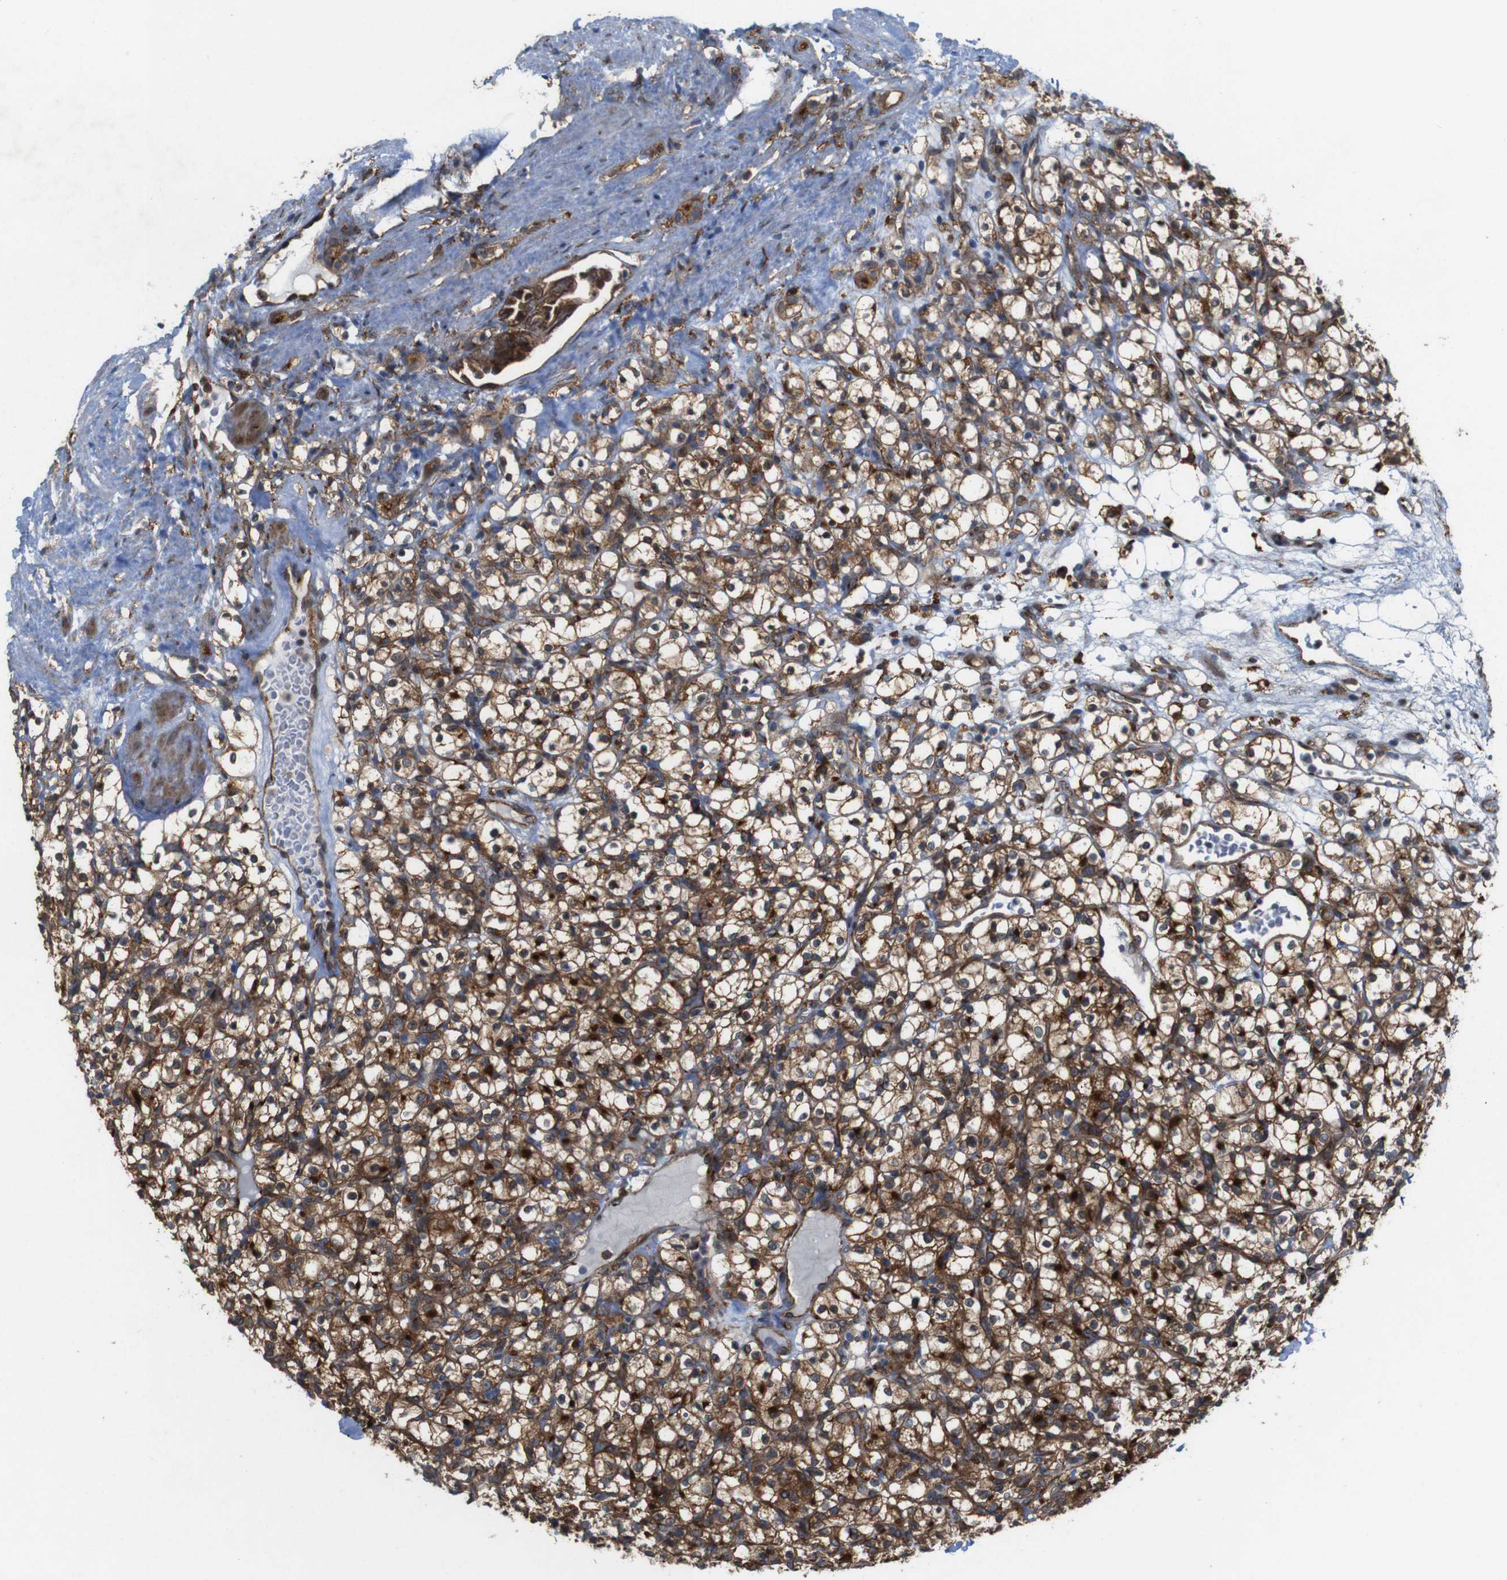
{"staining": {"intensity": "moderate", "quantity": ">75%", "location": "cytoplasmic/membranous,nuclear"}, "tissue": "renal cancer", "cell_type": "Tumor cells", "image_type": "cancer", "snomed": [{"axis": "morphology", "description": "Normal tissue, NOS"}, {"axis": "morphology", "description": "Adenocarcinoma, NOS"}, {"axis": "topography", "description": "Kidney"}], "caption": "Protein staining of renal adenocarcinoma tissue demonstrates moderate cytoplasmic/membranous and nuclear positivity in approximately >75% of tumor cells.", "gene": "PTGER4", "patient": {"sex": "female", "age": 72}}